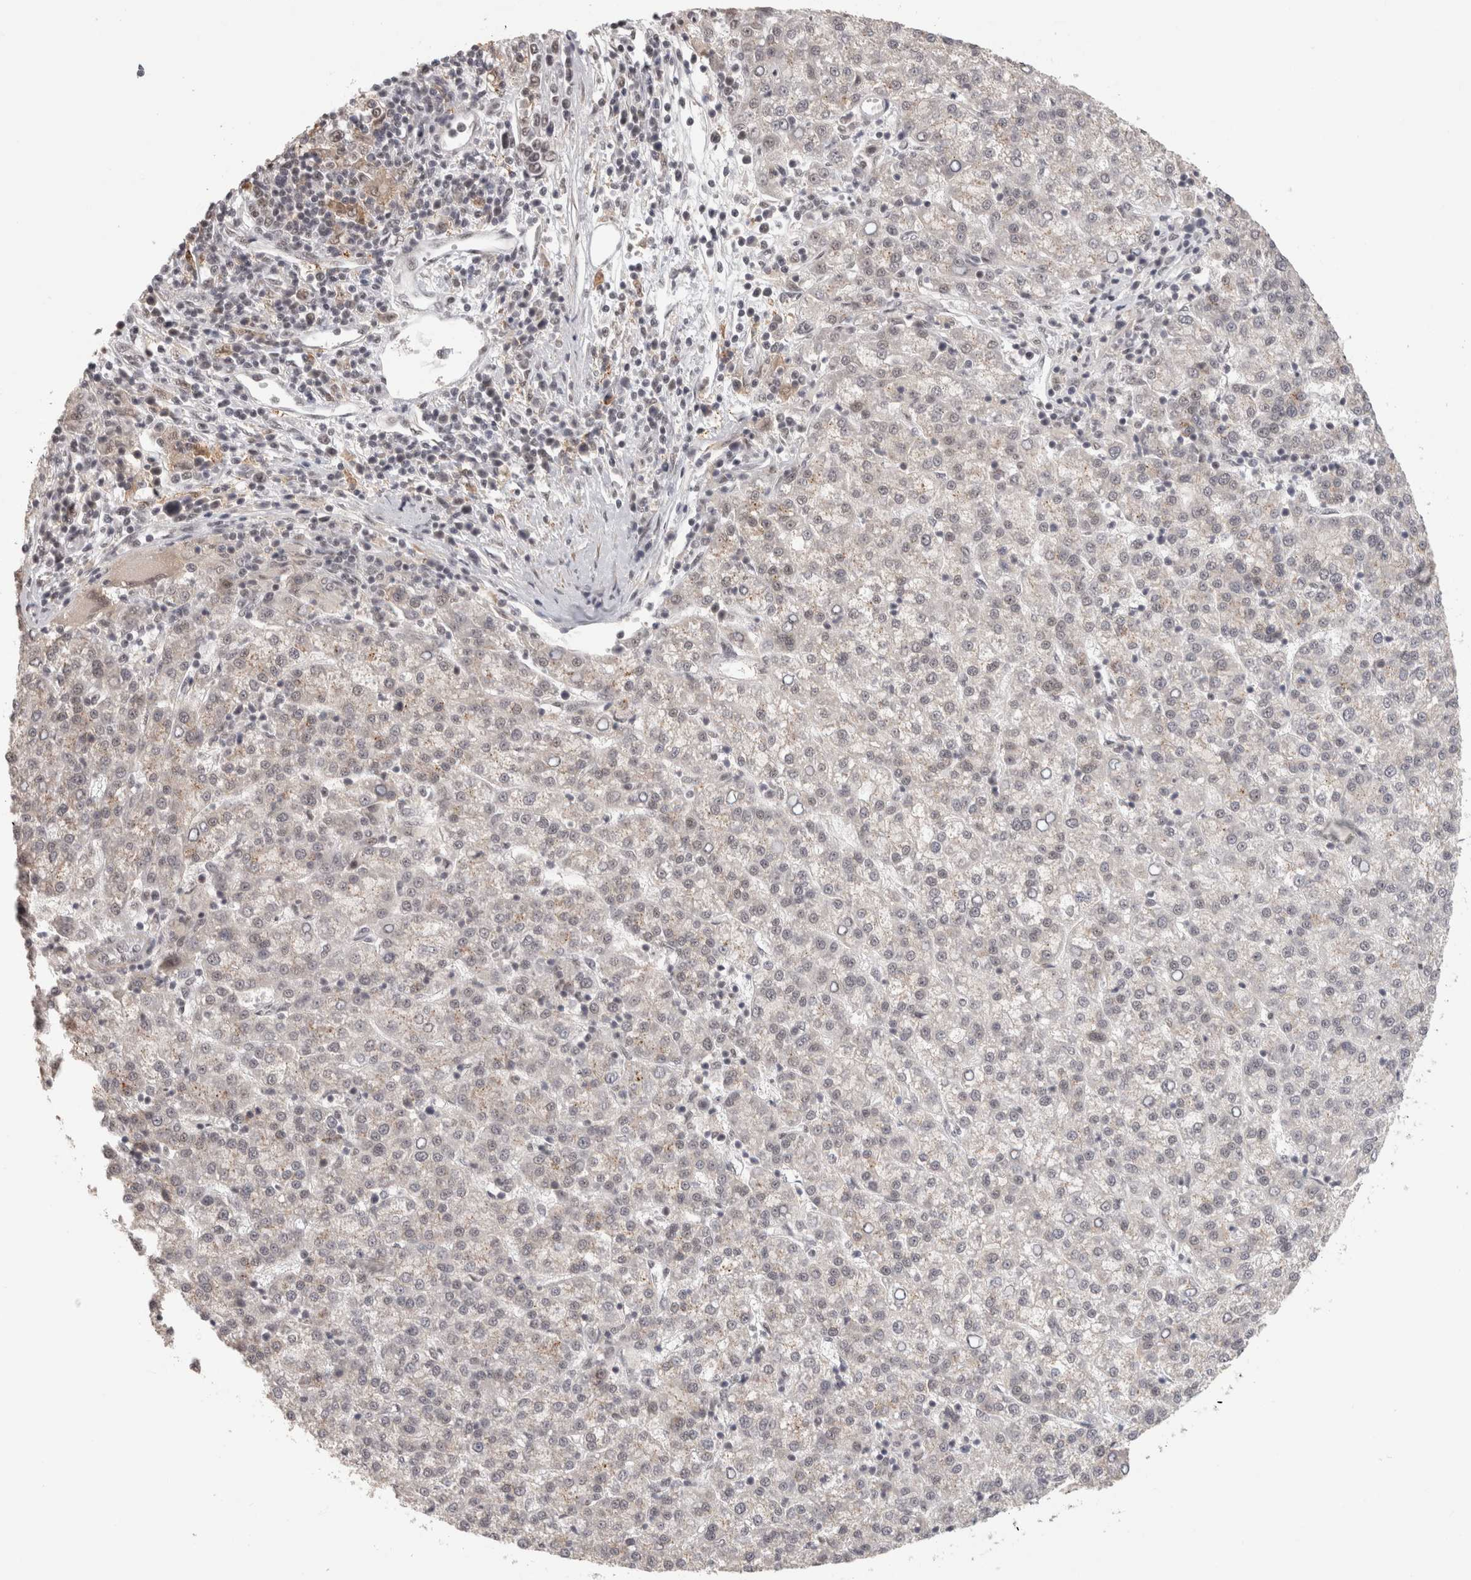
{"staining": {"intensity": "weak", "quantity": "<25%", "location": "cytoplasmic/membranous"}, "tissue": "liver cancer", "cell_type": "Tumor cells", "image_type": "cancer", "snomed": [{"axis": "morphology", "description": "Carcinoma, Hepatocellular, NOS"}, {"axis": "topography", "description": "Liver"}], "caption": "The immunohistochemistry (IHC) image has no significant expression in tumor cells of liver cancer tissue.", "gene": "ZNF830", "patient": {"sex": "female", "age": 58}}